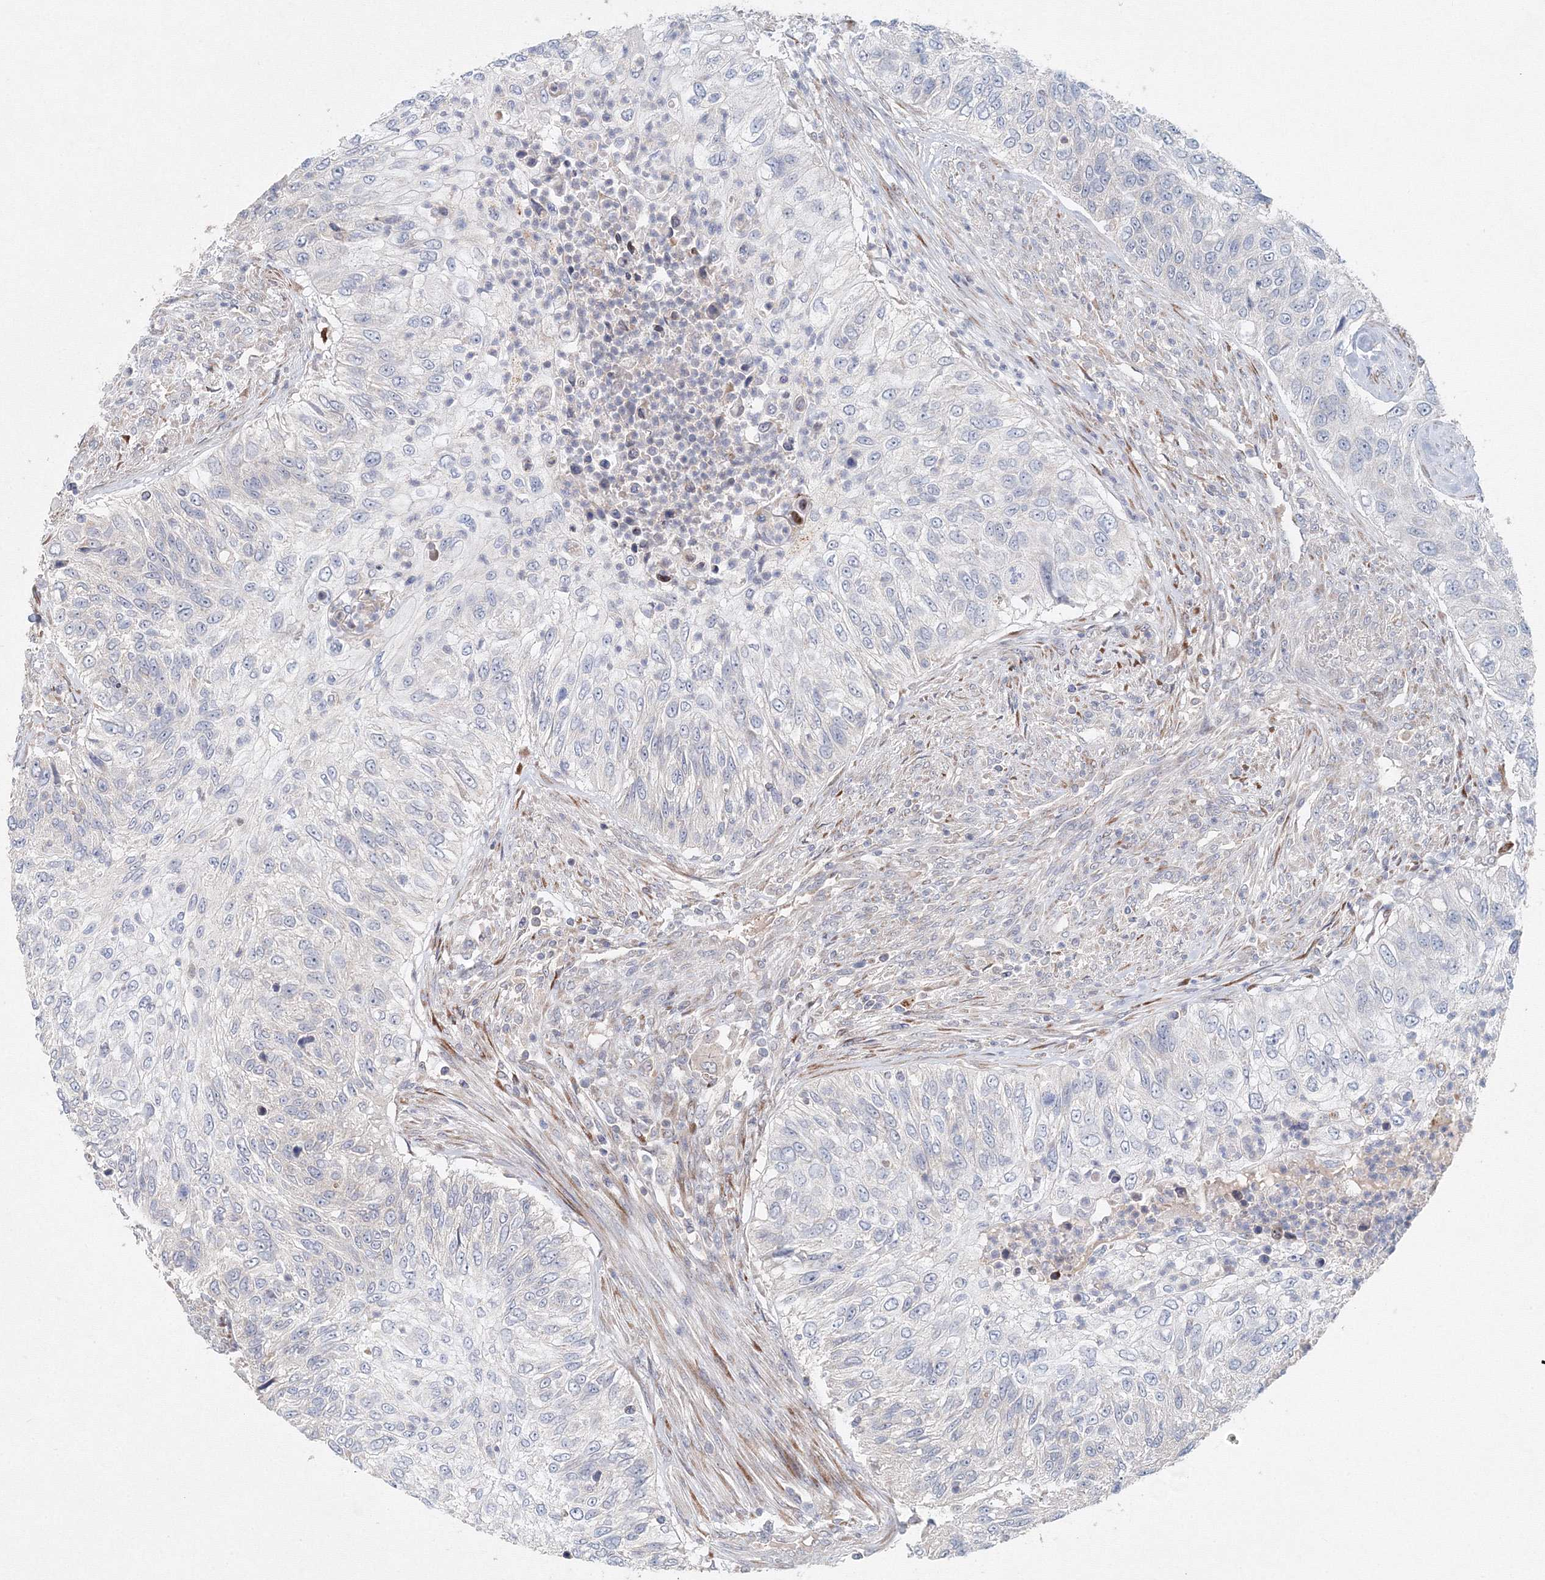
{"staining": {"intensity": "negative", "quantity": "none", "location": "none"}, "tissue": "urothelial cancer", "cell_type": "Tumor cells", "image_type": "cancer", "snomed": [{"axis": "morphology", "description": "Urothelial carcinoma, High grade"}, {"axis": "topography", "description": "Urinary bladder"}], "caption": "A high-resolution image shows immunohistochemistry staining of urothelial cancer, which shows no significant expression in tumor cells.", "gene": "WDR49", "patient": {"sex": "female", "age": 60}}